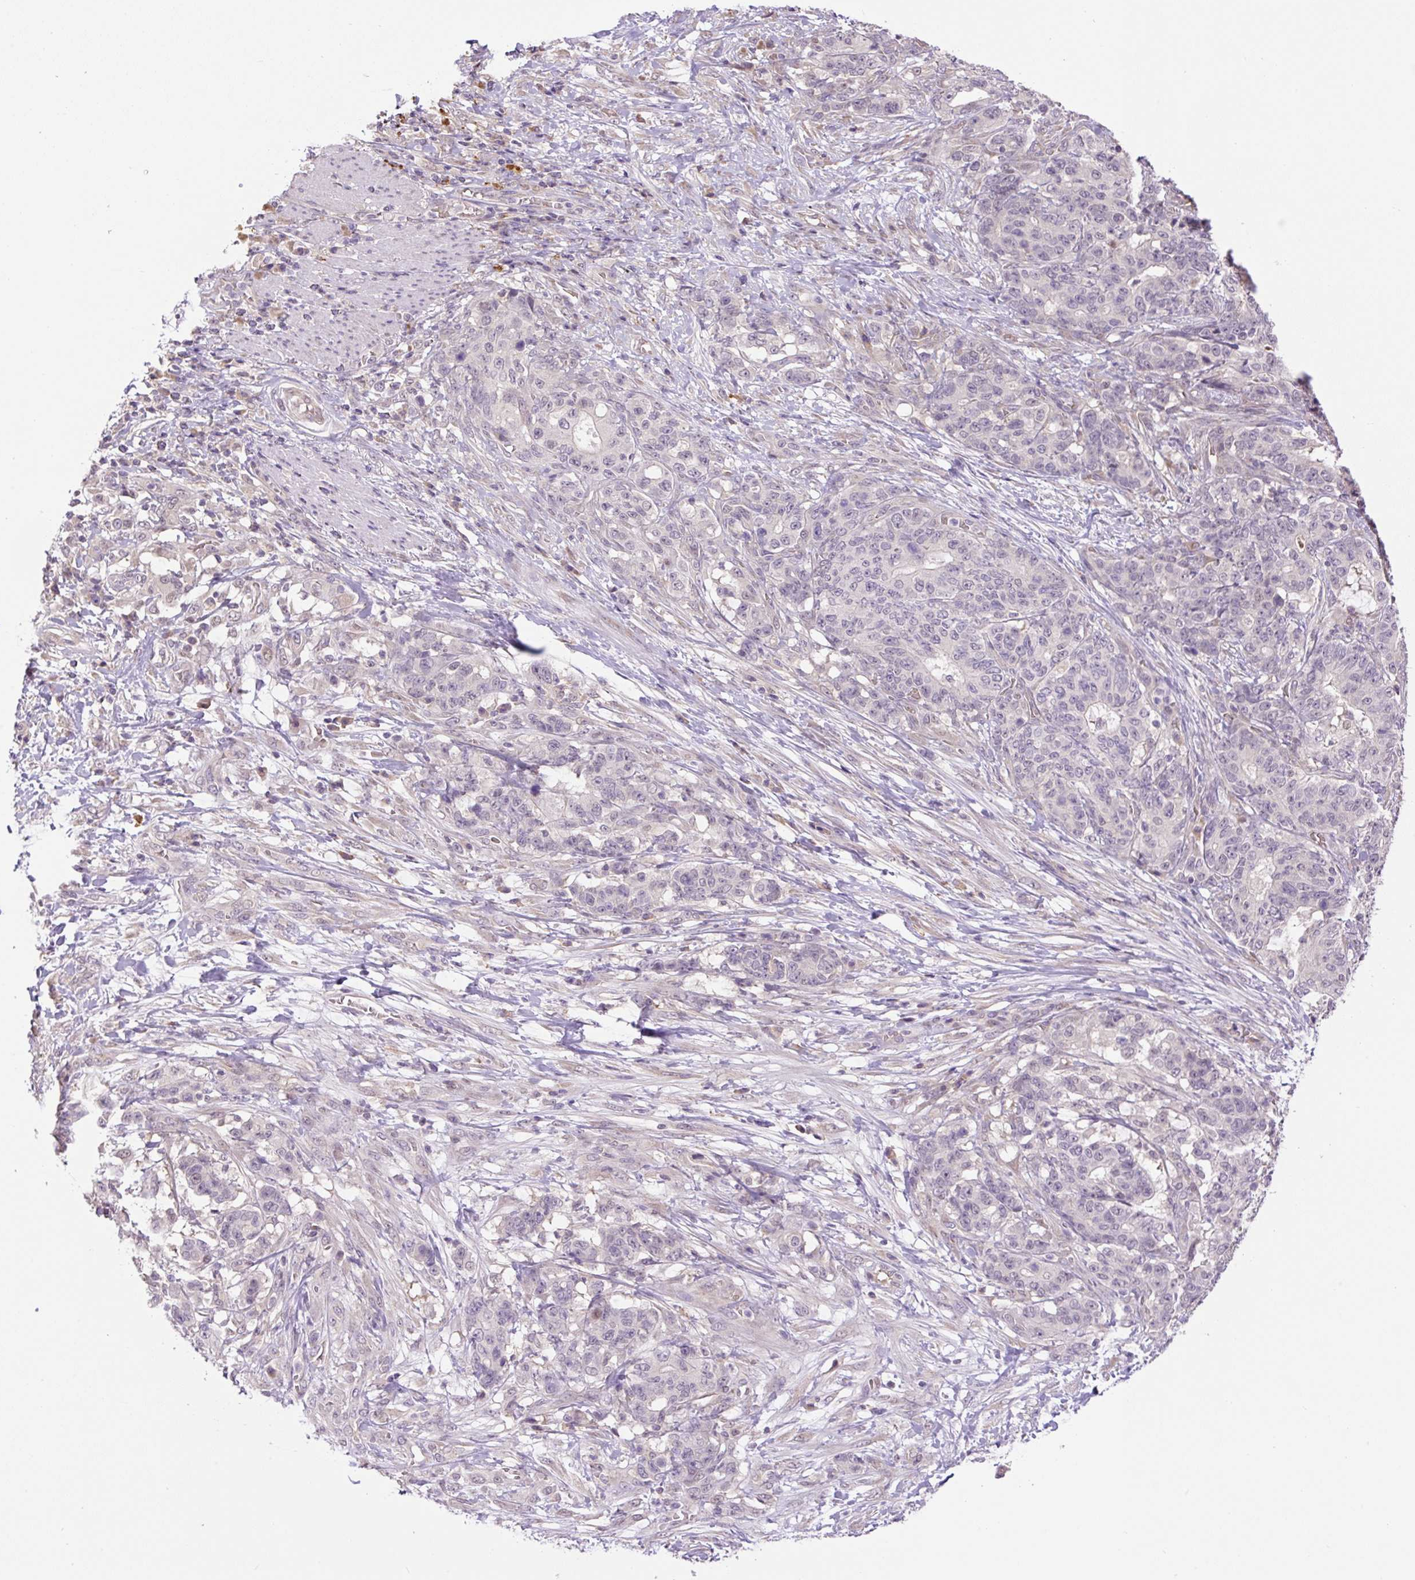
{"staining": {"intensity": "negative", "quantity": "none", "location": "none"}, "tissue": "stomach cancer", "cell_type": "Tumor cells", "image_type": "cancer", "snomed": [{"axis": "morphology", "description": "Normal tissue, NOS"}, {"axis": "morphology", "description": "Adenocarcinoma, NOS"}, {"axis": "topography", "description": "Stomach"}], "caption": "Tumor cells are negative for protein expression in human stomach adenocarcinoma. Nuclei are stained in blue.", "gene": "HABP4", "patient": {"sex": "female", "age": 64}}